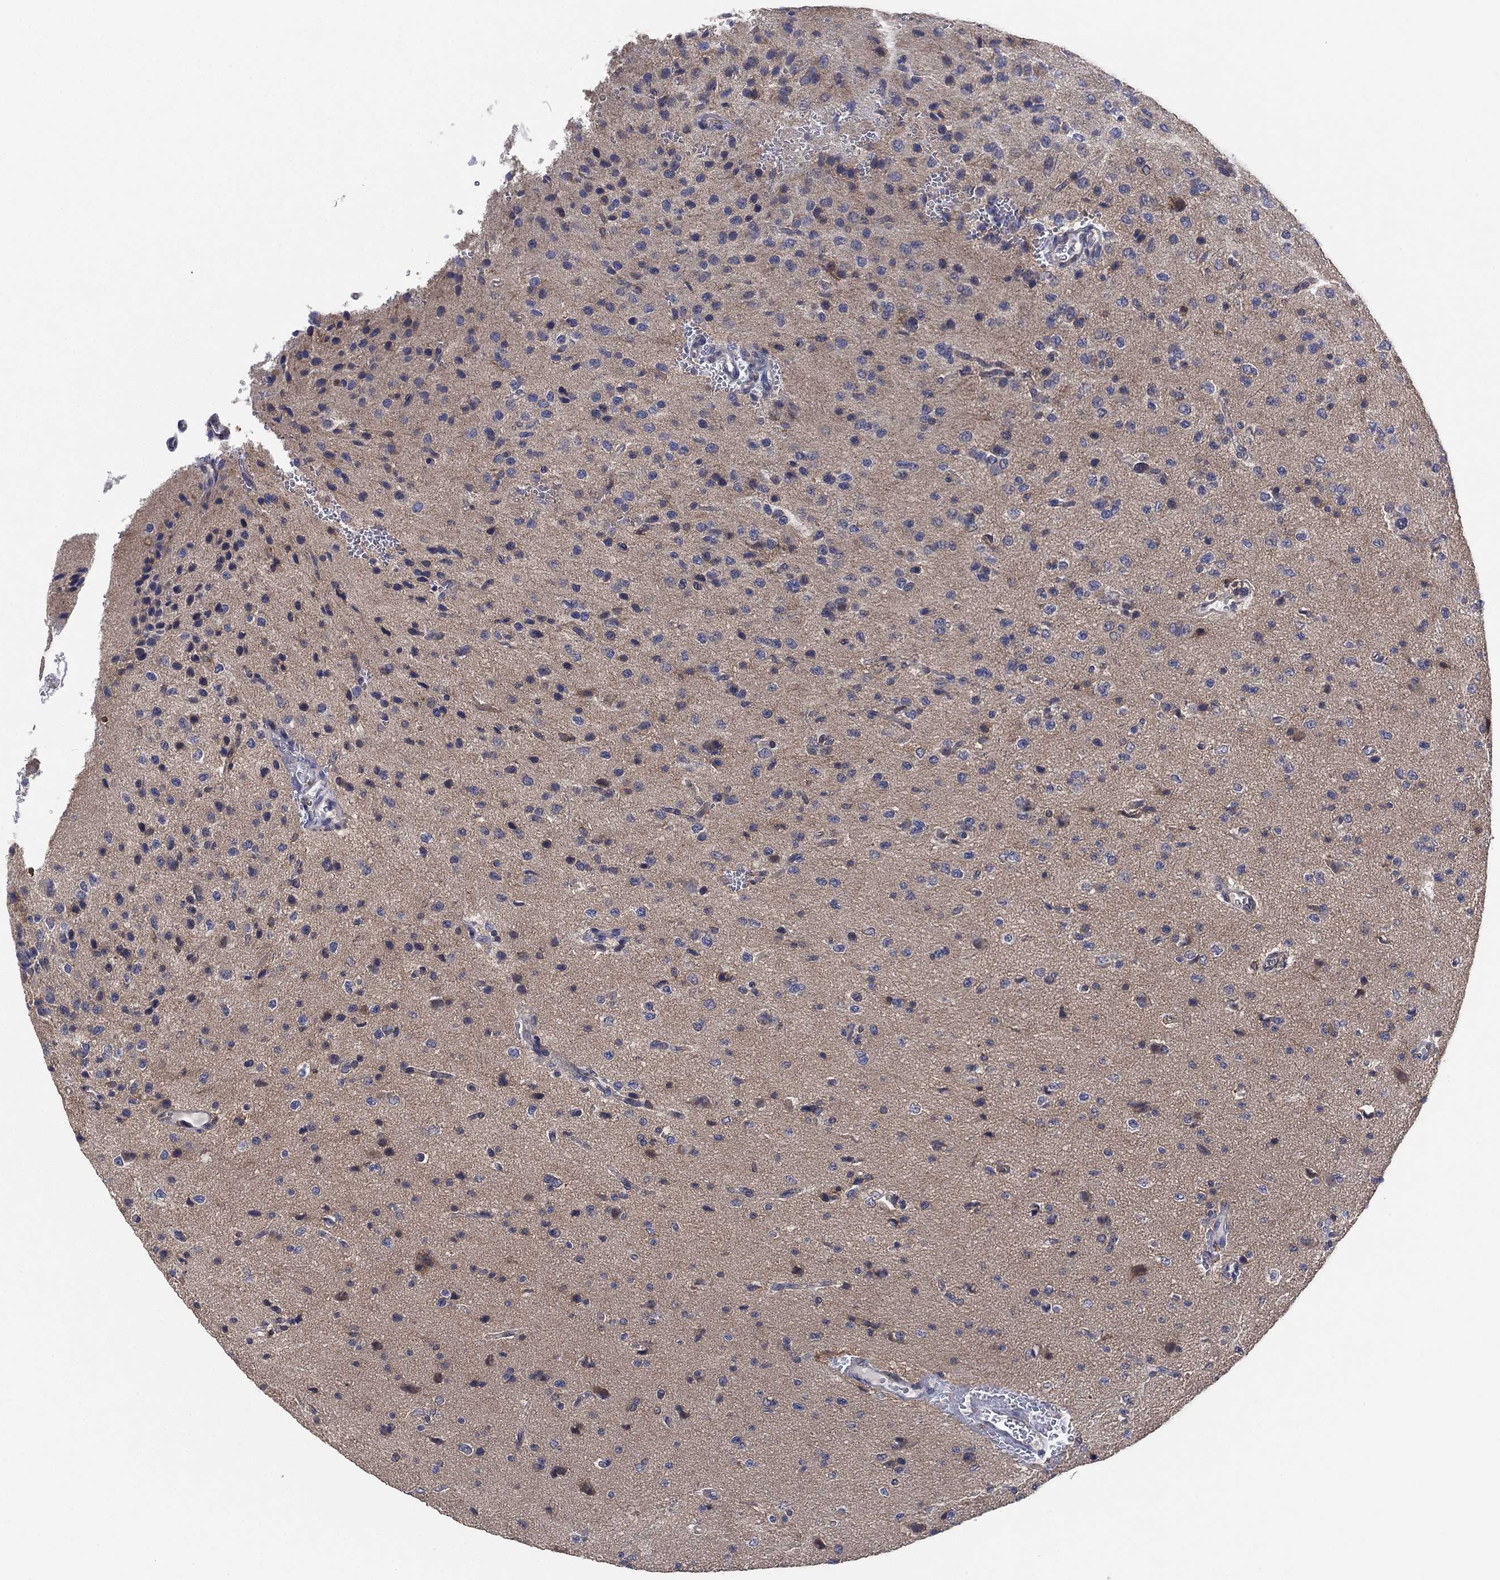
{"staining": {"intensity": "negative", "quantity": "none", "location": "none"}, "tissue": "glioma", "cell_type": "Tumor cells", "image_type": "cancer", "snomed": [{"axis": "morphology", "description": "Glioma, malignant, Low grade"}, {"axis": "topography", "description": "Brain"}], "caption": "Tumor cells show no significant protein expression in malignant low-grade glioma. (Stains: DAB immunohistochemistry (IHC) with hematoxylin counter stain, Microscopy: brightfield microscopy at high magnification).", "gene": "FES", "patient": {"sex": "male", "age": 41}}